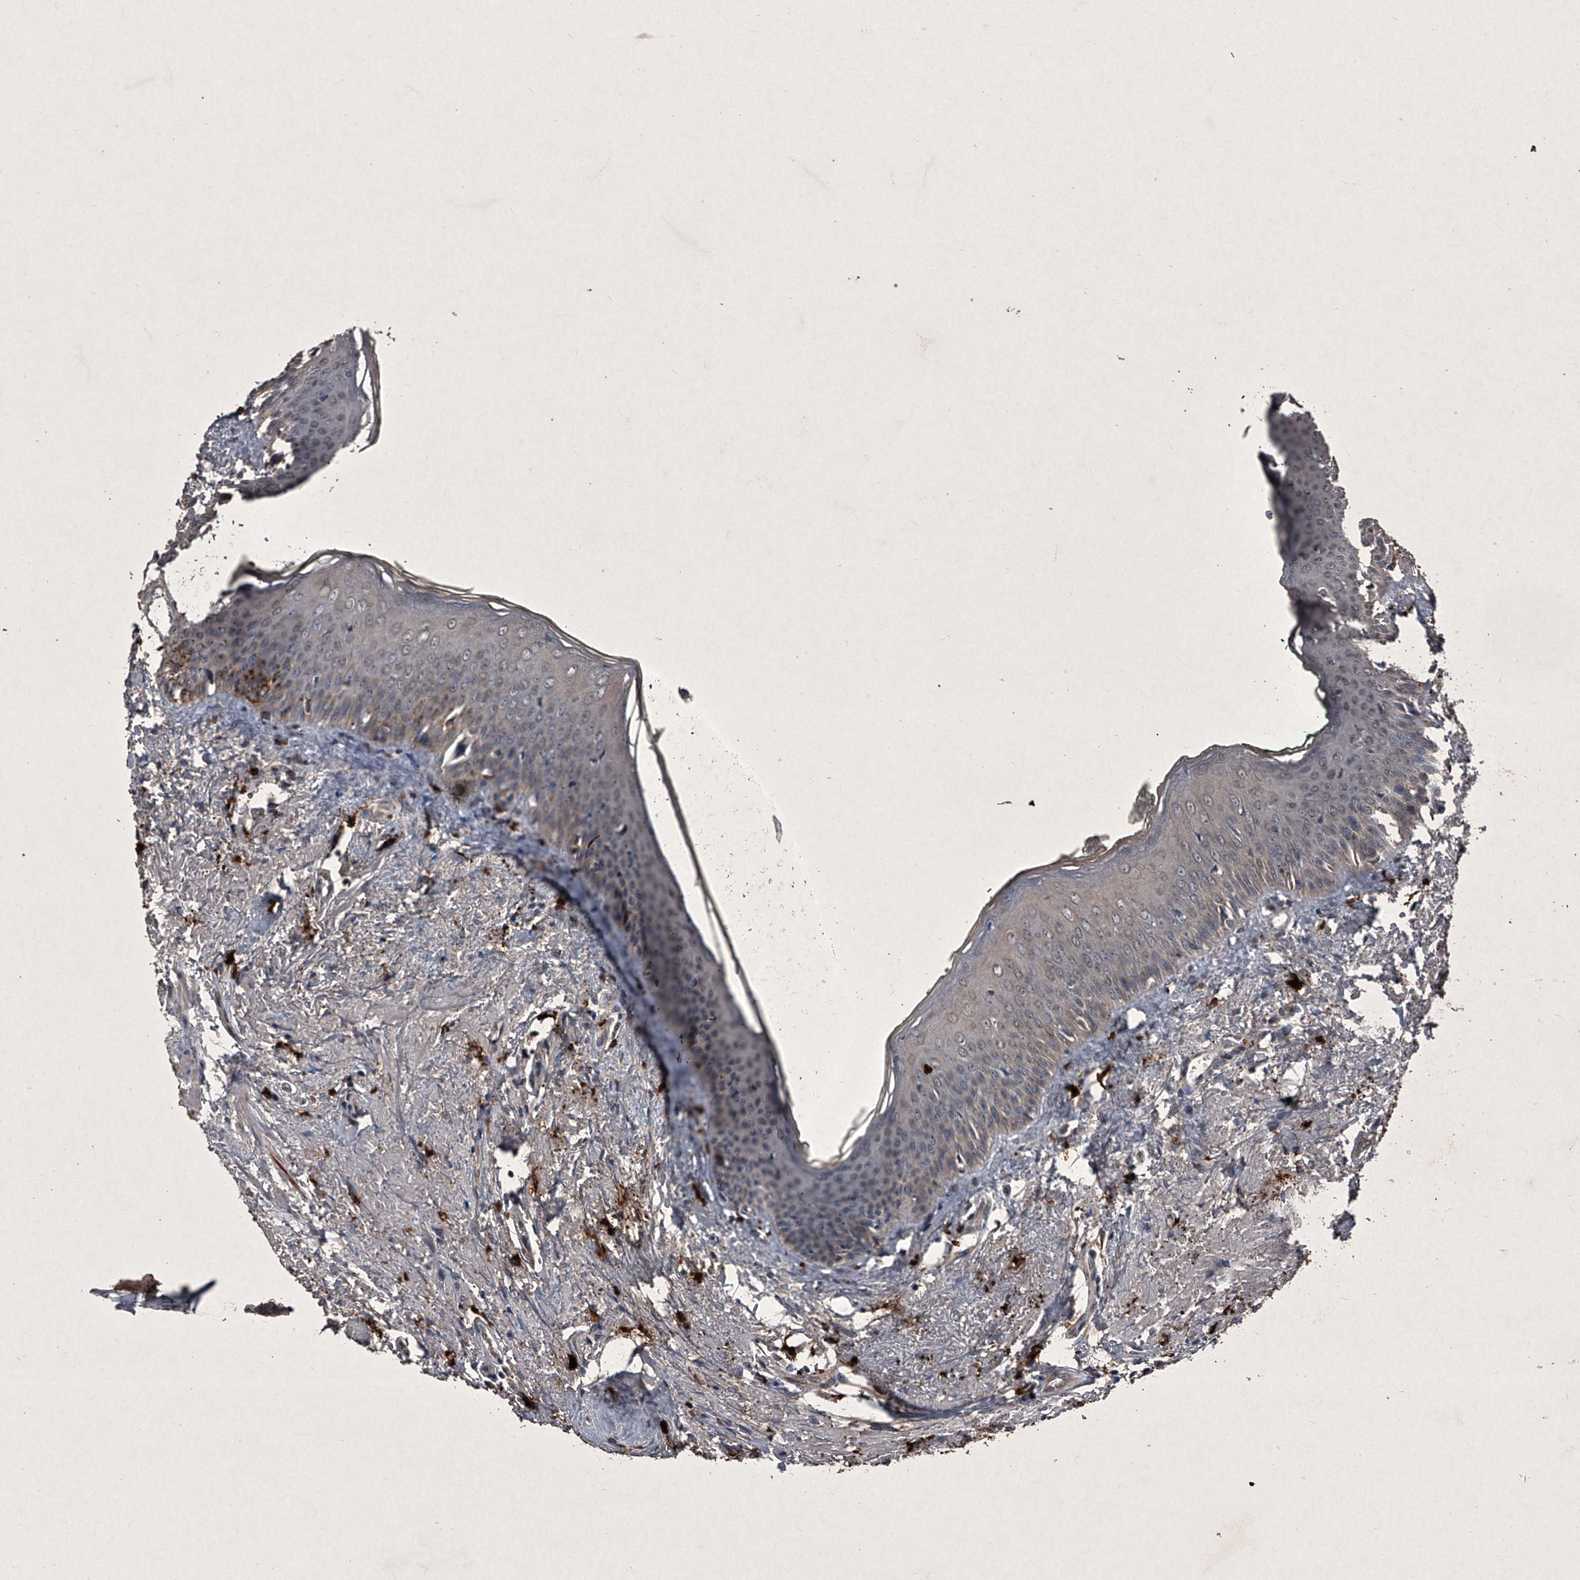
{"staining": {"intensity": "weak", "quantity": "25%-75%", "location": "cytoplasmic/membranous,nuclear"}, "tissue": "oral mucosa", "cell_type": "Squamous epithelial cells", "image_type": "normal", "snomed": [{"axis": "morphology", "description": "Normal tissue, NOS"}, {"axis": "topography", "description": "Oral tissue"}], "caption": "IHC (DAB) staining of unremarkable oral mucosa exhibits weak cytoplasmic/membranous,nuclear protein positivity in approximately 25%-75% of squamous epithelial cells.", "gene": "MAPKAP1", "patient": {"sex": "female", "age": 70}}